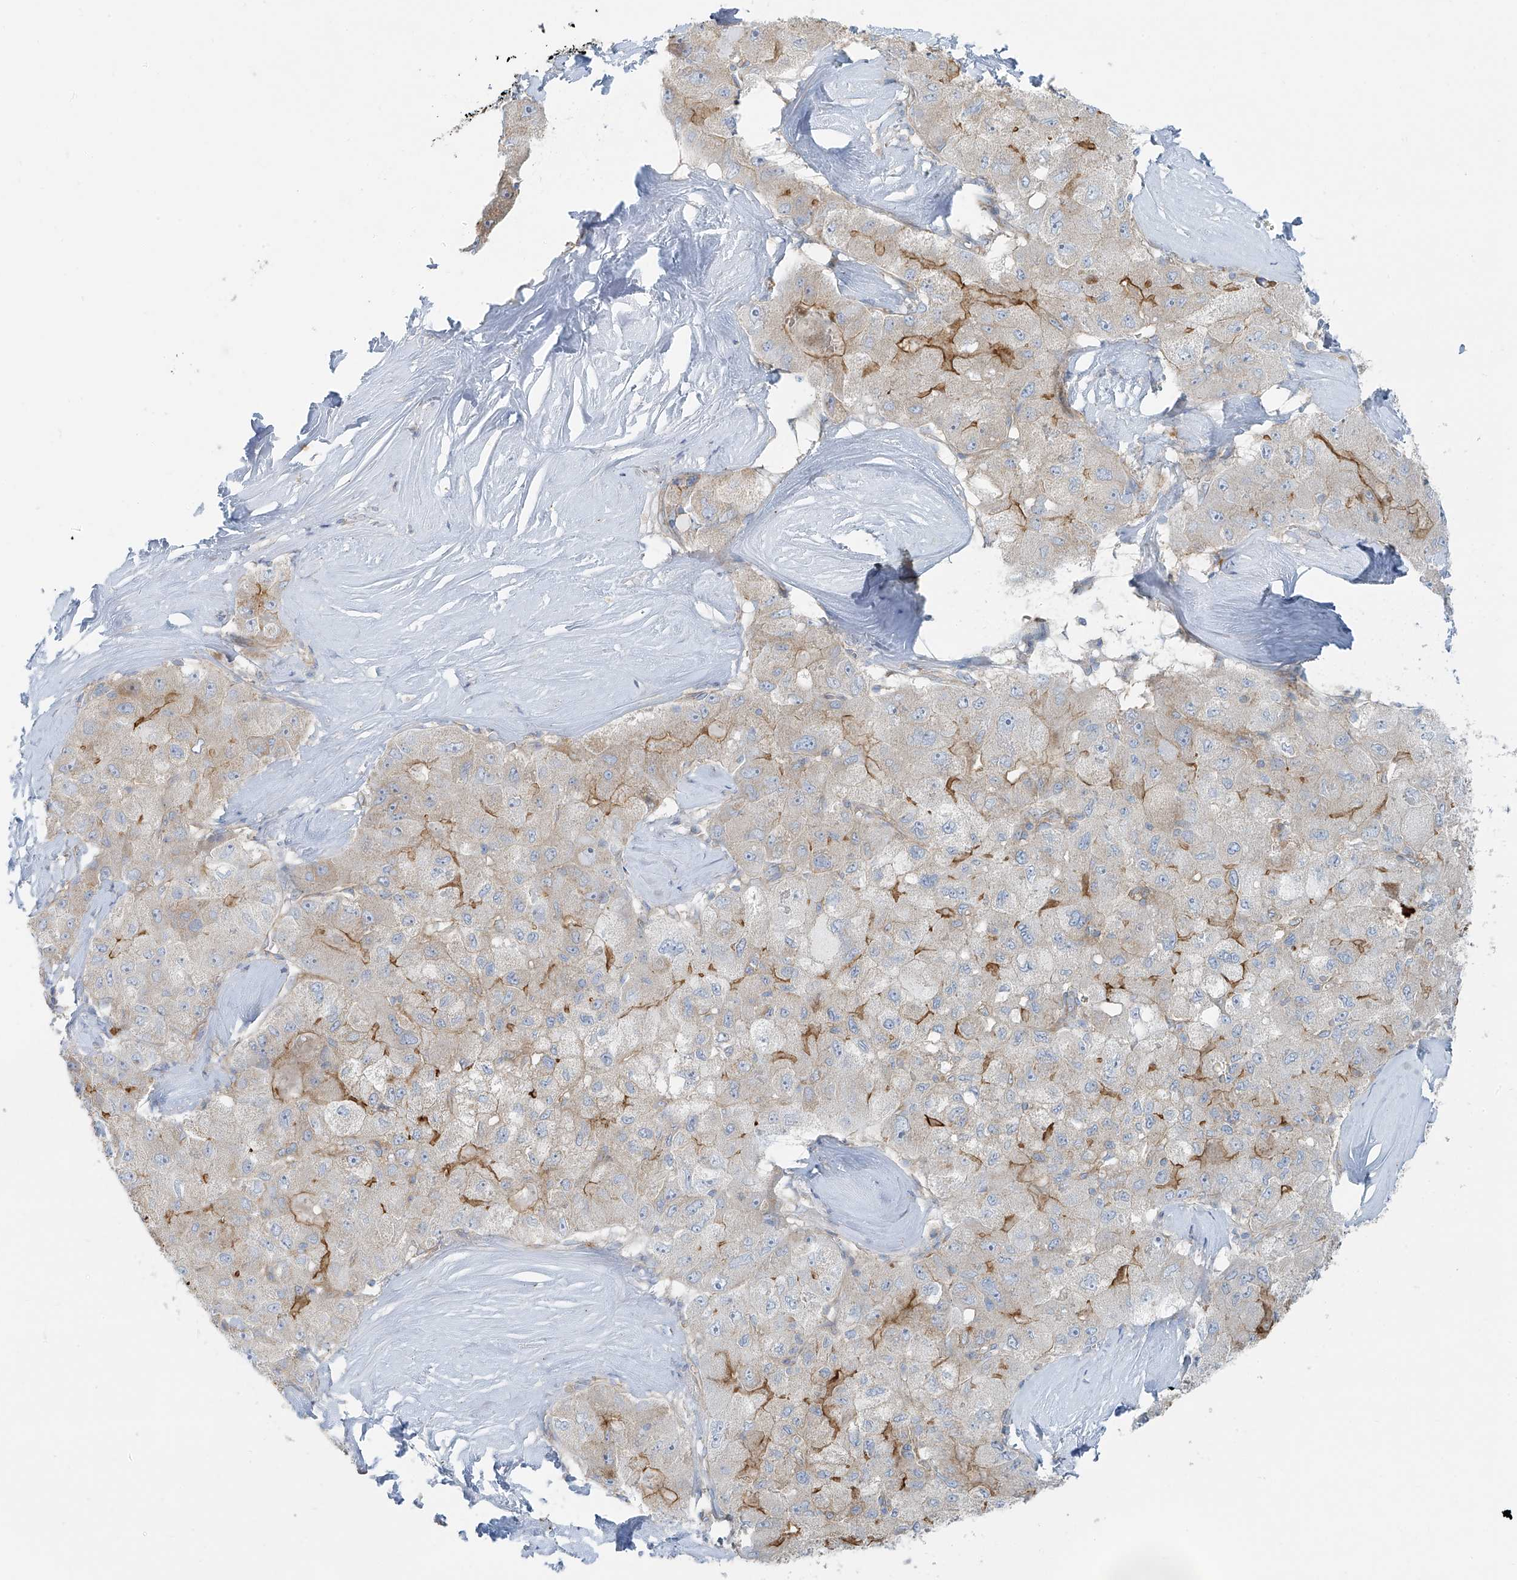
{"staining": {"intensity": "moderate", "quantity": "<25%", "location": "cytoplasmic/membranous"}, "tissue": "liver cancer", "cell_type": "Tumor cells", "image_type": "cancer", "snomed": [{"axis": "morphology", "description": "Carcinoma, Hepatocellular, NOS"}, {"axis": "topography", "description": "Liver"}], "caption": "Liver cancer (hepatocellular carcinoma) stained with a protein marker reveals moderate staining in tumor cells.", "gene": "VAMP5", "patient": {"sex": "male", "age": 80}}